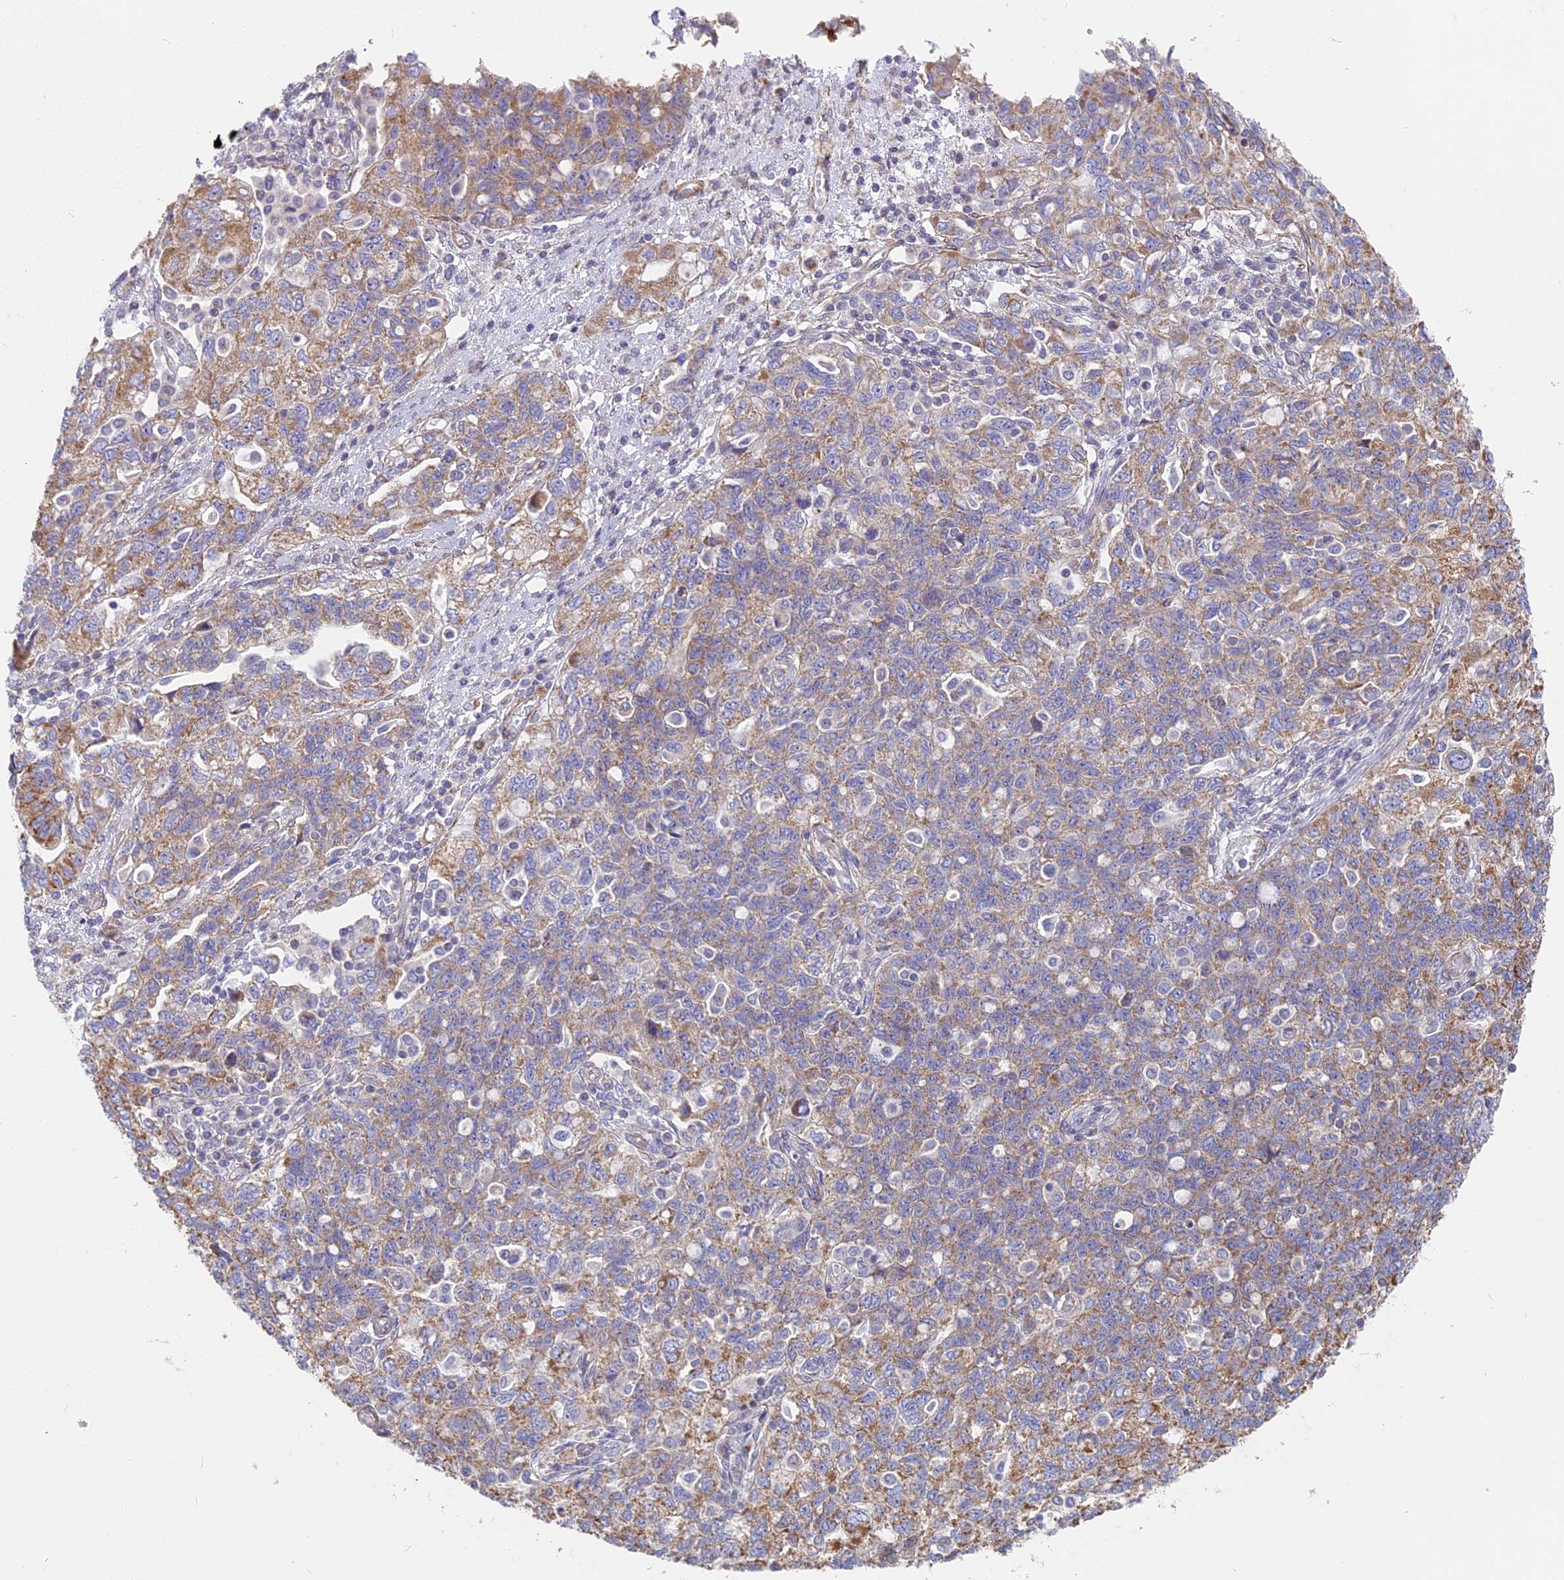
{"staining": {"intensity": "weak", "quantity": "25%-75%", "location": "cytoplasmic/membranous"}, "tissue": "ovarian cancer", "cell_type": "Tumor cells", "image_type": "cancer", "snomed": [{"axis": "morphology", "description": "Carcinoma, NOS"}, {"axis": "morphology", "description": "Cystadenocarcinoma, serous, NOS"}, {"axis": "topography", "description": "Ovary"}], "caption": "The image shows a brown stain indicating the presence of a protein in the cytoplasmic/membranous of tumor cells in serous cystadenocarcinoma (ovarian).", "gene": "DDA1", "patient": {"sex": "female", "age": 69}}